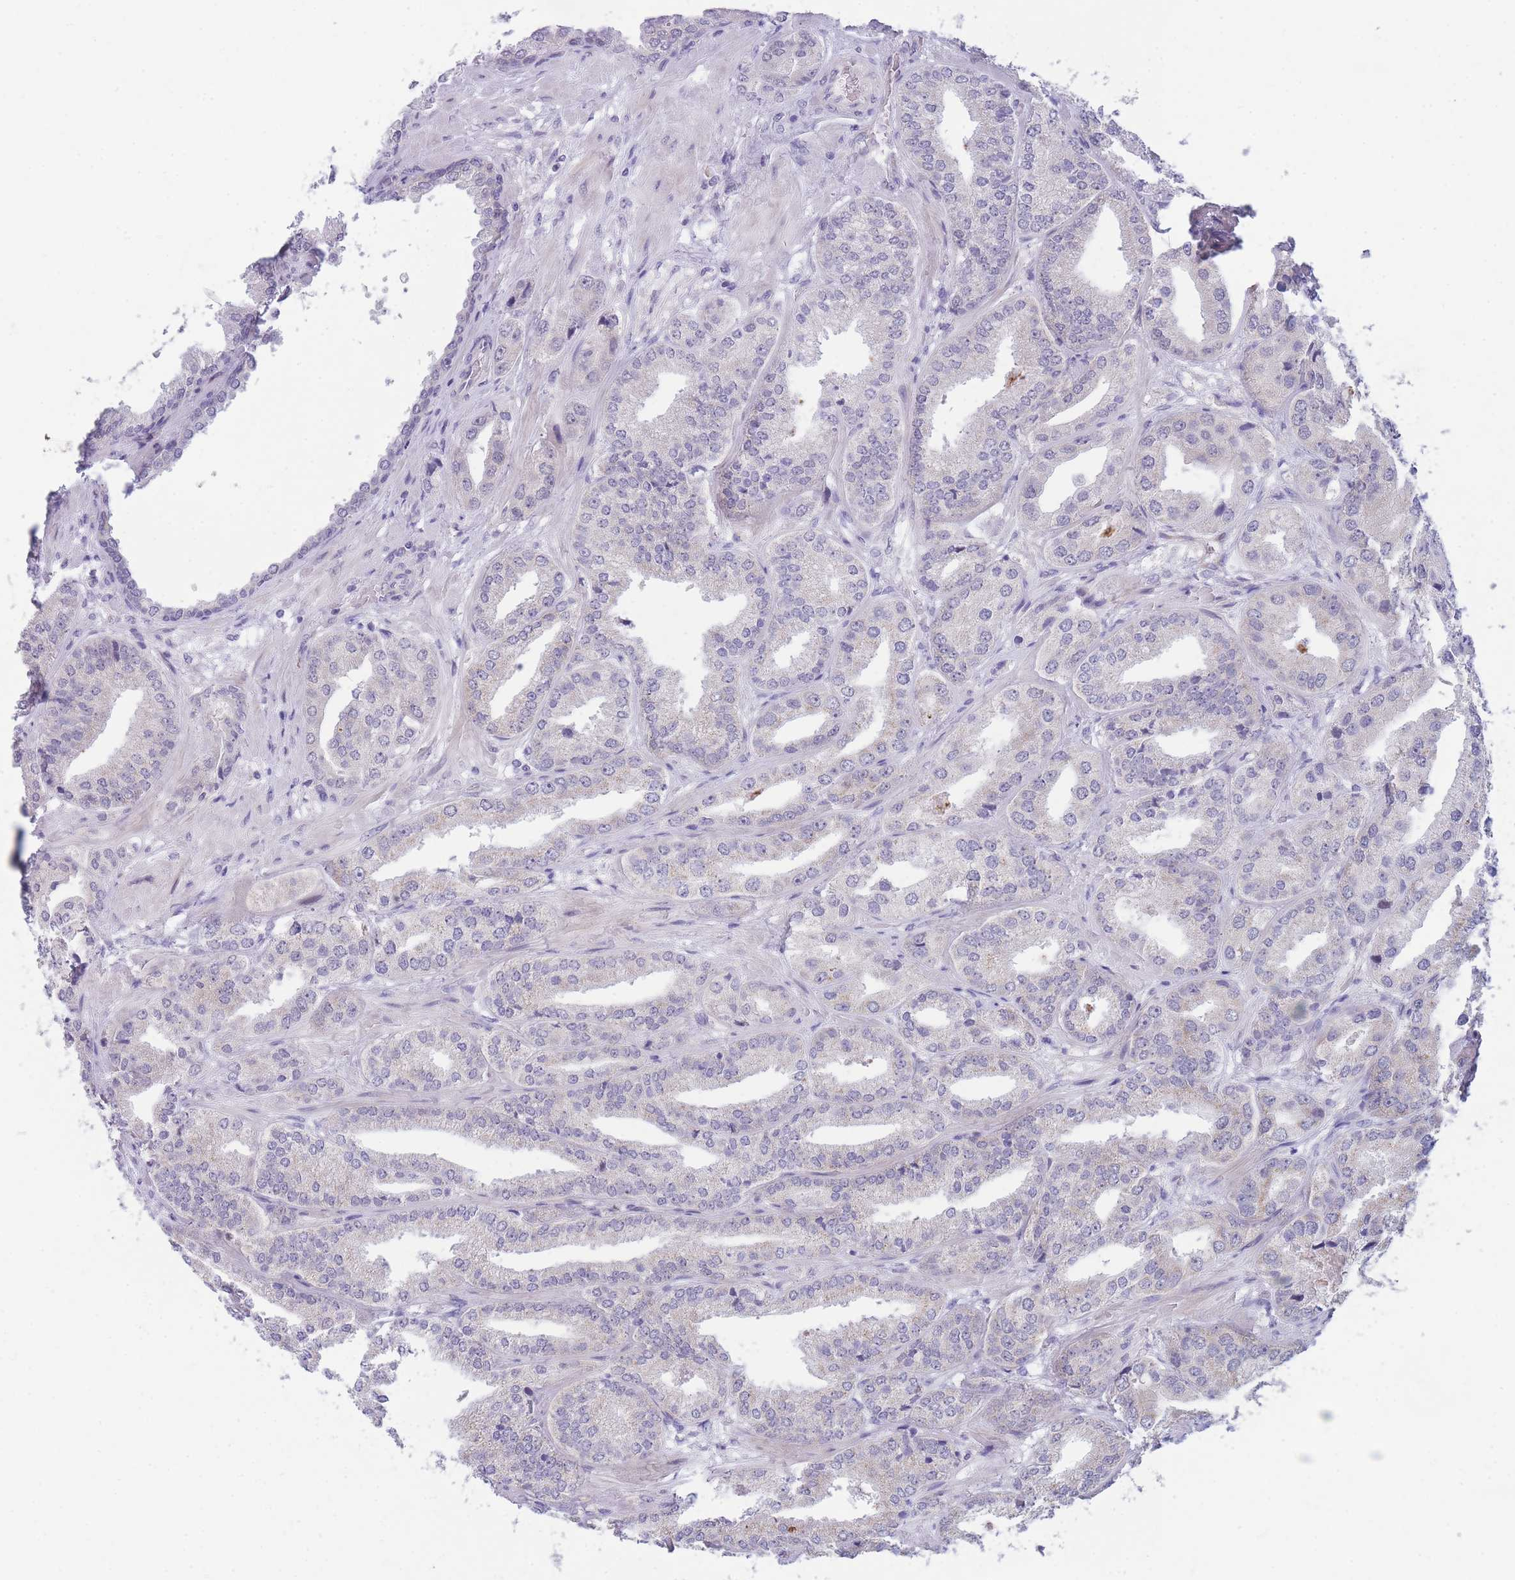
{"staining": {"intensity": "negative", "quantity": "none", "location": "none"}, "tissue": "prostate cancer", "cell_type": "Tumor cells", "image_type": "cancer", "snomed": [{"axis": "morphology", "description": "Adenocarcinoma, High grade"}, {"axis": "topography", "description": "Prostate"}], "caption": "Histopathology image shows no protein positivity in tumor cells of prostate cancer (high-grade adenocarcinoma) tissue. (DAB (3,3'-diaminobenzidine) immunohistochemistry, high magnification).", "gene": "DDX49", "patient": {"sex": "male", "age": 63}}